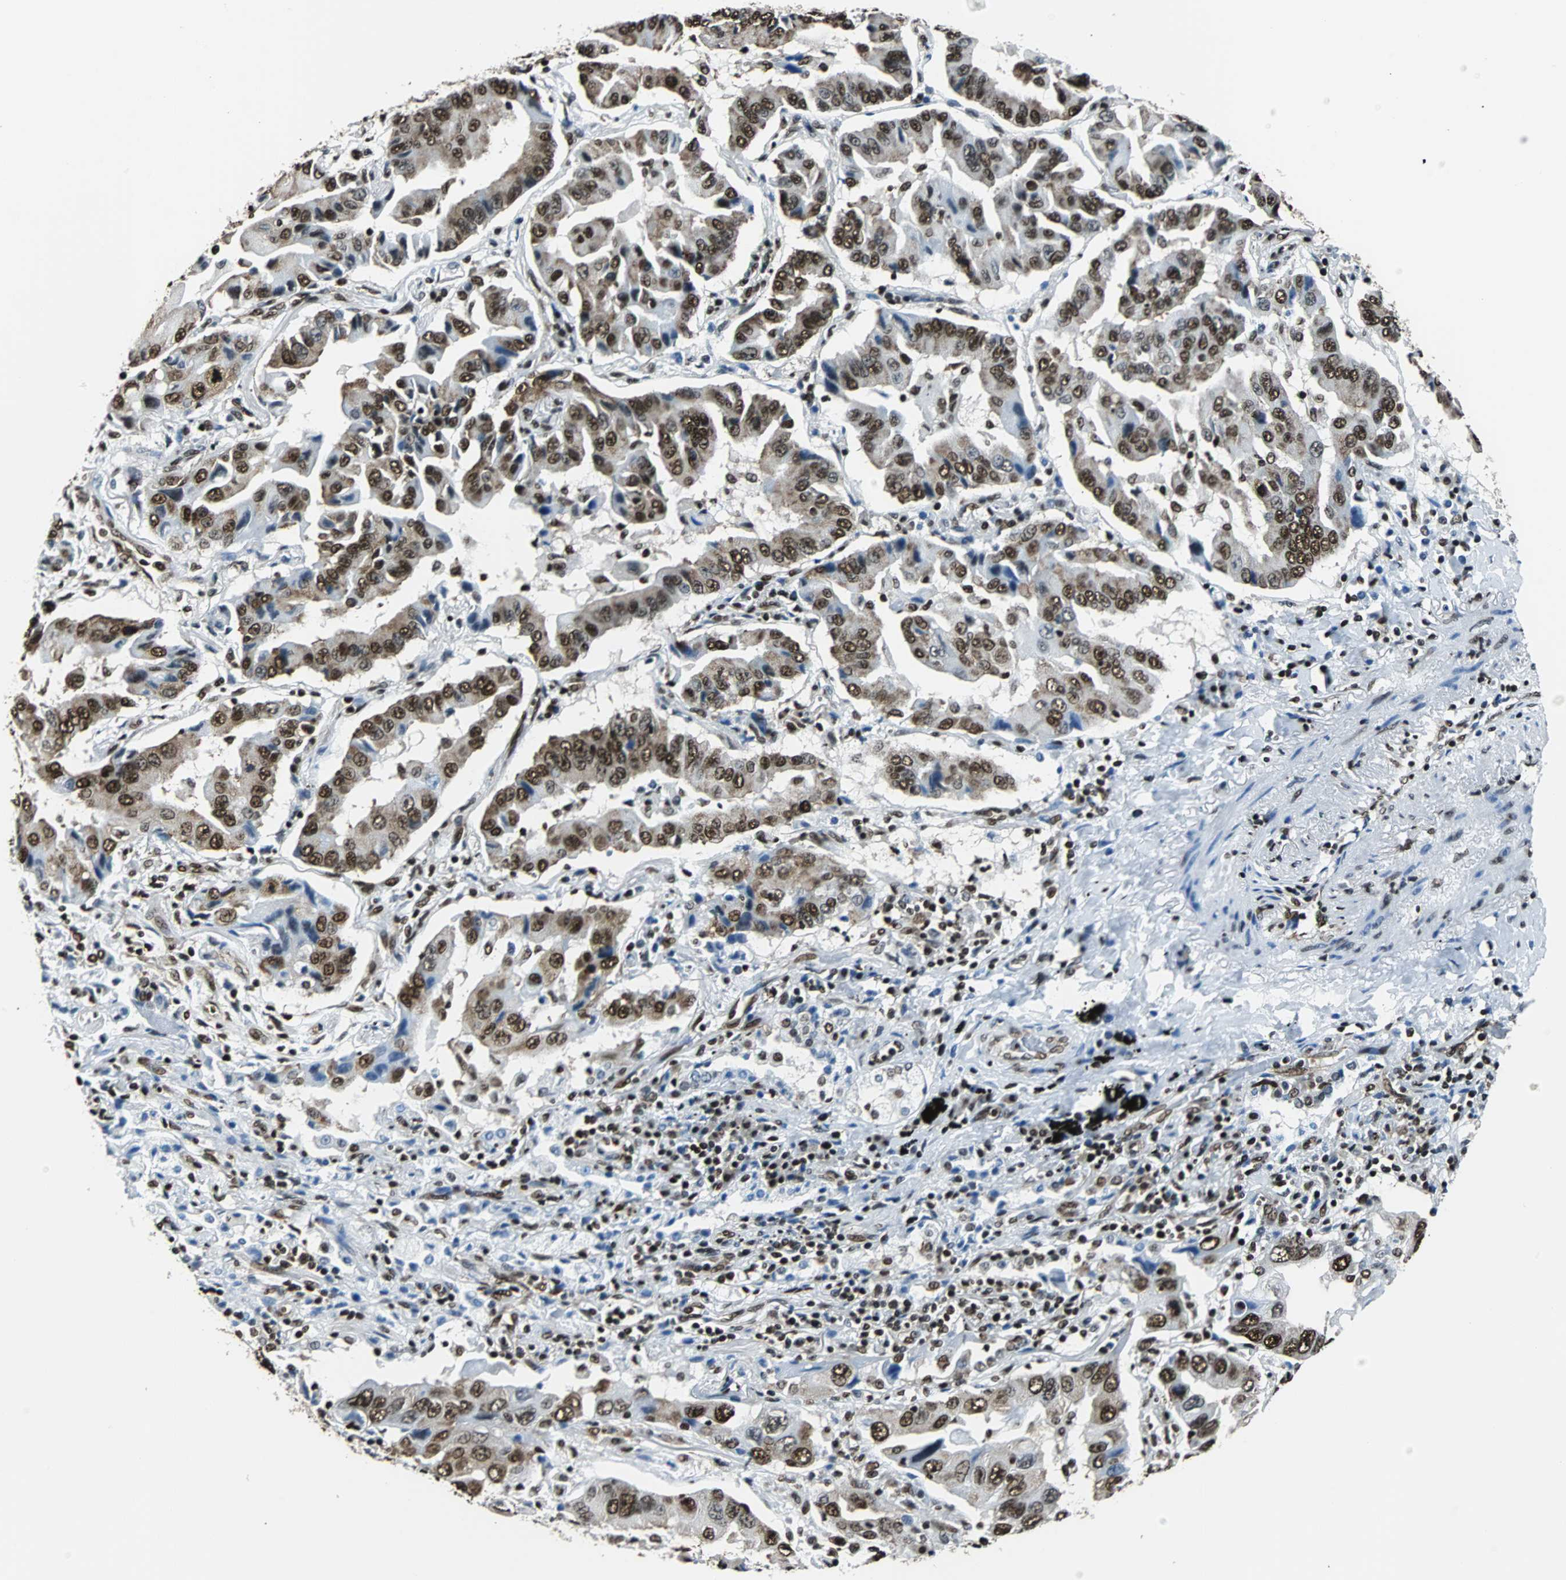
{"staining": {"intensity": "strong", "quantity": ">75%", "location": "cytoplasmic/membranous,nuclear"}, "tissue": "lung cancer", "cell_type": "Tumor cells", "image_type": "cancer", "snomed": [{"axis": "morphology", "description": "Adenocarcinoma, NOS"}, {"axis": "topography", "description": "Lung"}], "caption": "This image shows immunohistochemistry (IHC) staining of lung cancer, with high strong cytoplasmic/membranous and nuclear positivity in approximately >75% of tumor cells.", "gene": "FUBP1", "patient": {"sex": "female", "age": 65}}